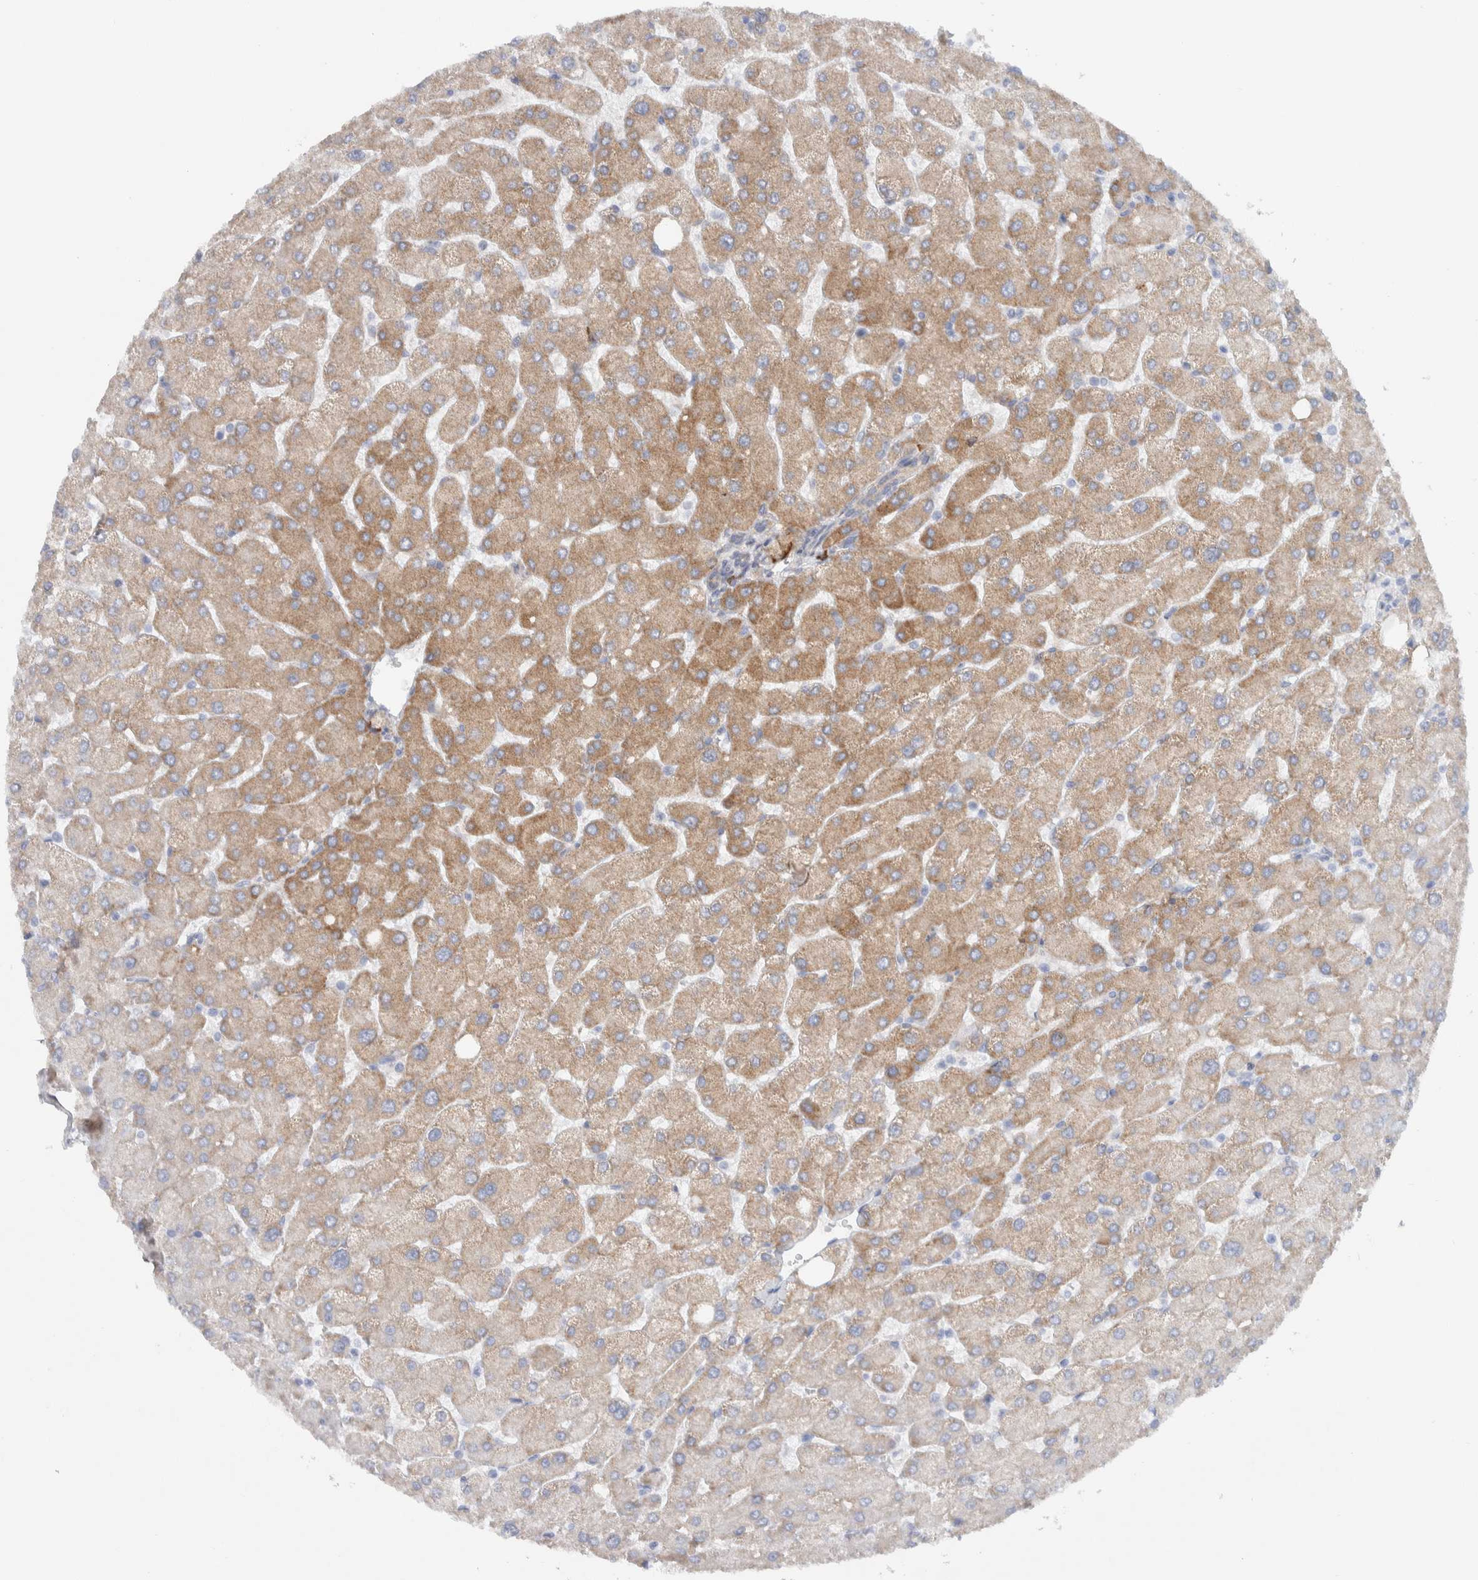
{"staining": {"intensity": "weak", "quantity": "<25%", "location": "cytoplasmic/membranous"}, "tissue": "liver", "cell_type": "Cholangiocytes", "image_type": "normal", "snomed": [{"axis": "morphology", "description": "Normal tissue, NOS"}, {"axis": "topography", "description": "Liver"}], "caption": "The micrograph reveals no staining of cholangiocytes in unremarkable liver.", "gene": "ENGASE", "patient": {"sex": "male", "age": 55}}